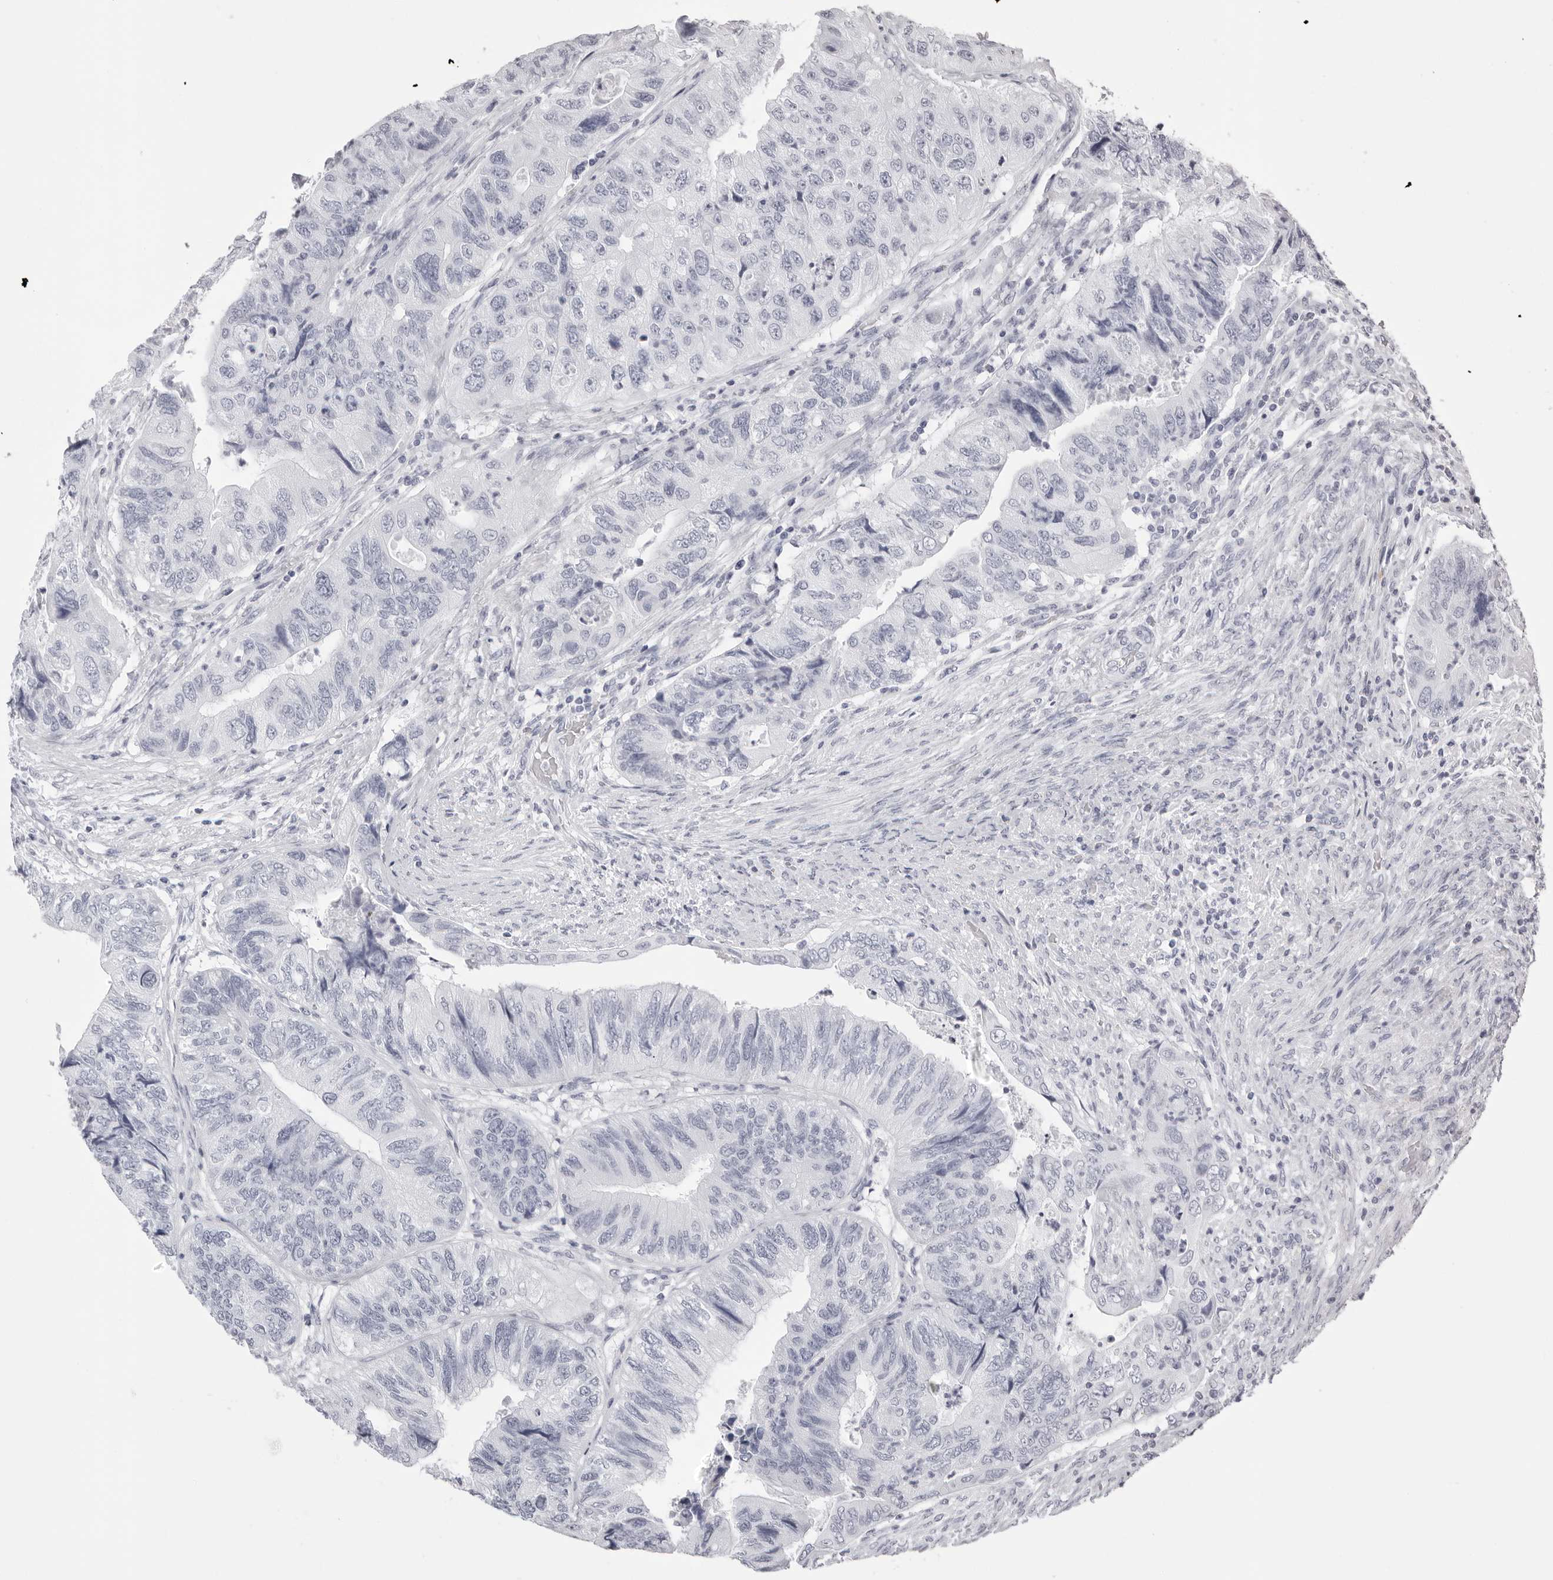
{"staining": {"intensity": "negative", "quantity": "none", "location": "none"}, "tissue": "colorectal cancer", "cell_type": "Tumor cells", "image_type": "cancer", "snomed": [{"axis": "morphology", "description": "Adenocarcinoma, NOS"}, {"axis": "topography", "description": "Rectum"}], "caption": "Tumor cells show no significant positivity in colorectal cancer (adenocarcinoma).", "gene": "RHO", "patient": {"sex": "male", "age": 63}}